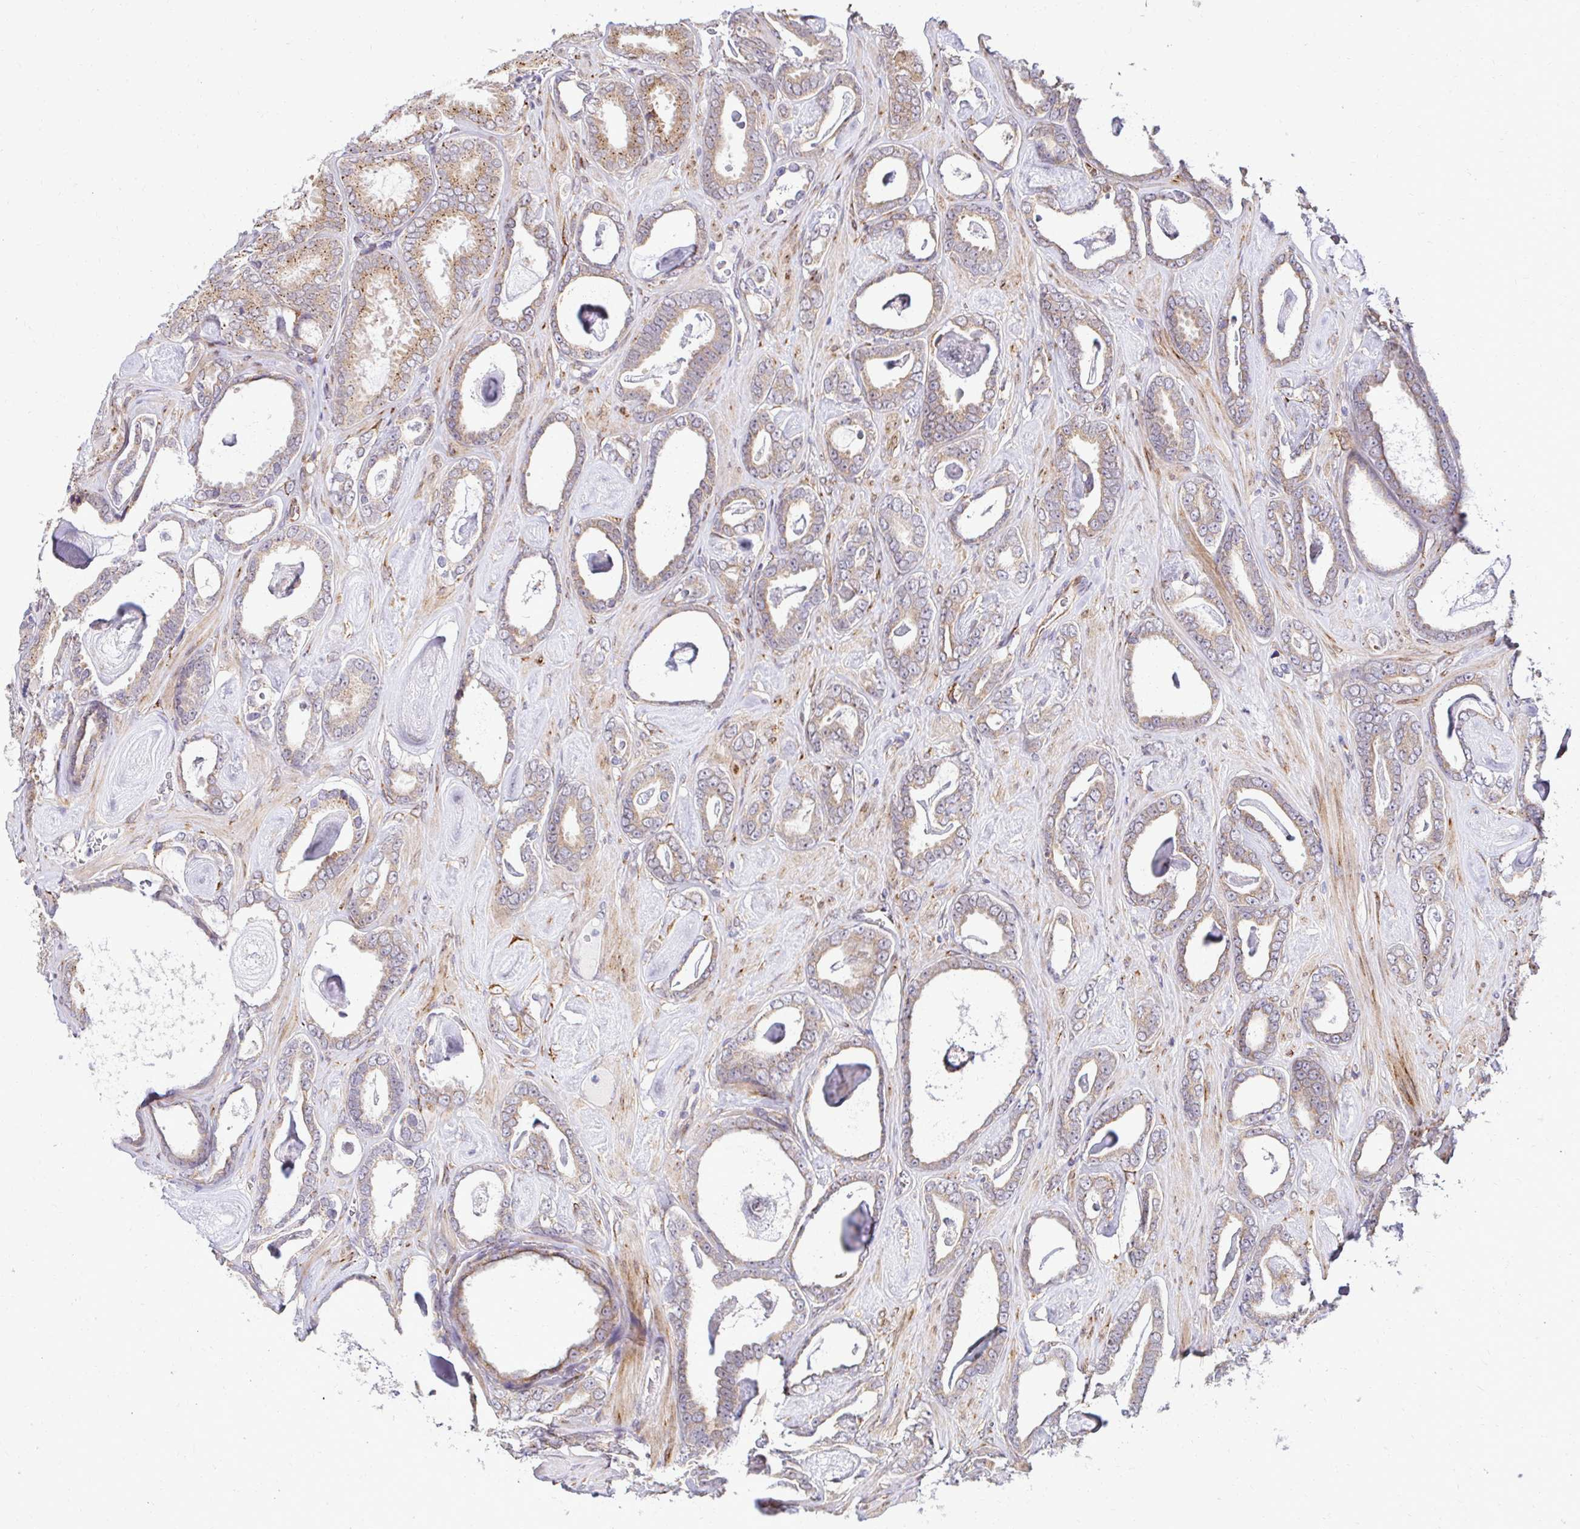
{"staining": {"intensity": "weak", "quantity": "25%-75%", "location": "cytoplasmic/membranous"}, "tissue": "prostate cancer", "cell_type": "Tumor cells", "image_type": "cancer", "snomed": [{"axis": "morphology", "description": "Adenocarcinoma, High grade"}, {"axis": "topography", "description": "Prostate"}], "caption": "This image shows adenocarcinoma (high-grade) (prostate) stained with immunohistochemistry to label a protein in brown. The cytoplasmic/membranous of tumor cells show weak positivity for the protein. Nuclei are counter-stained blue.", "gene": "HPS1", "patient": {"sex": "male", "age": 63}}